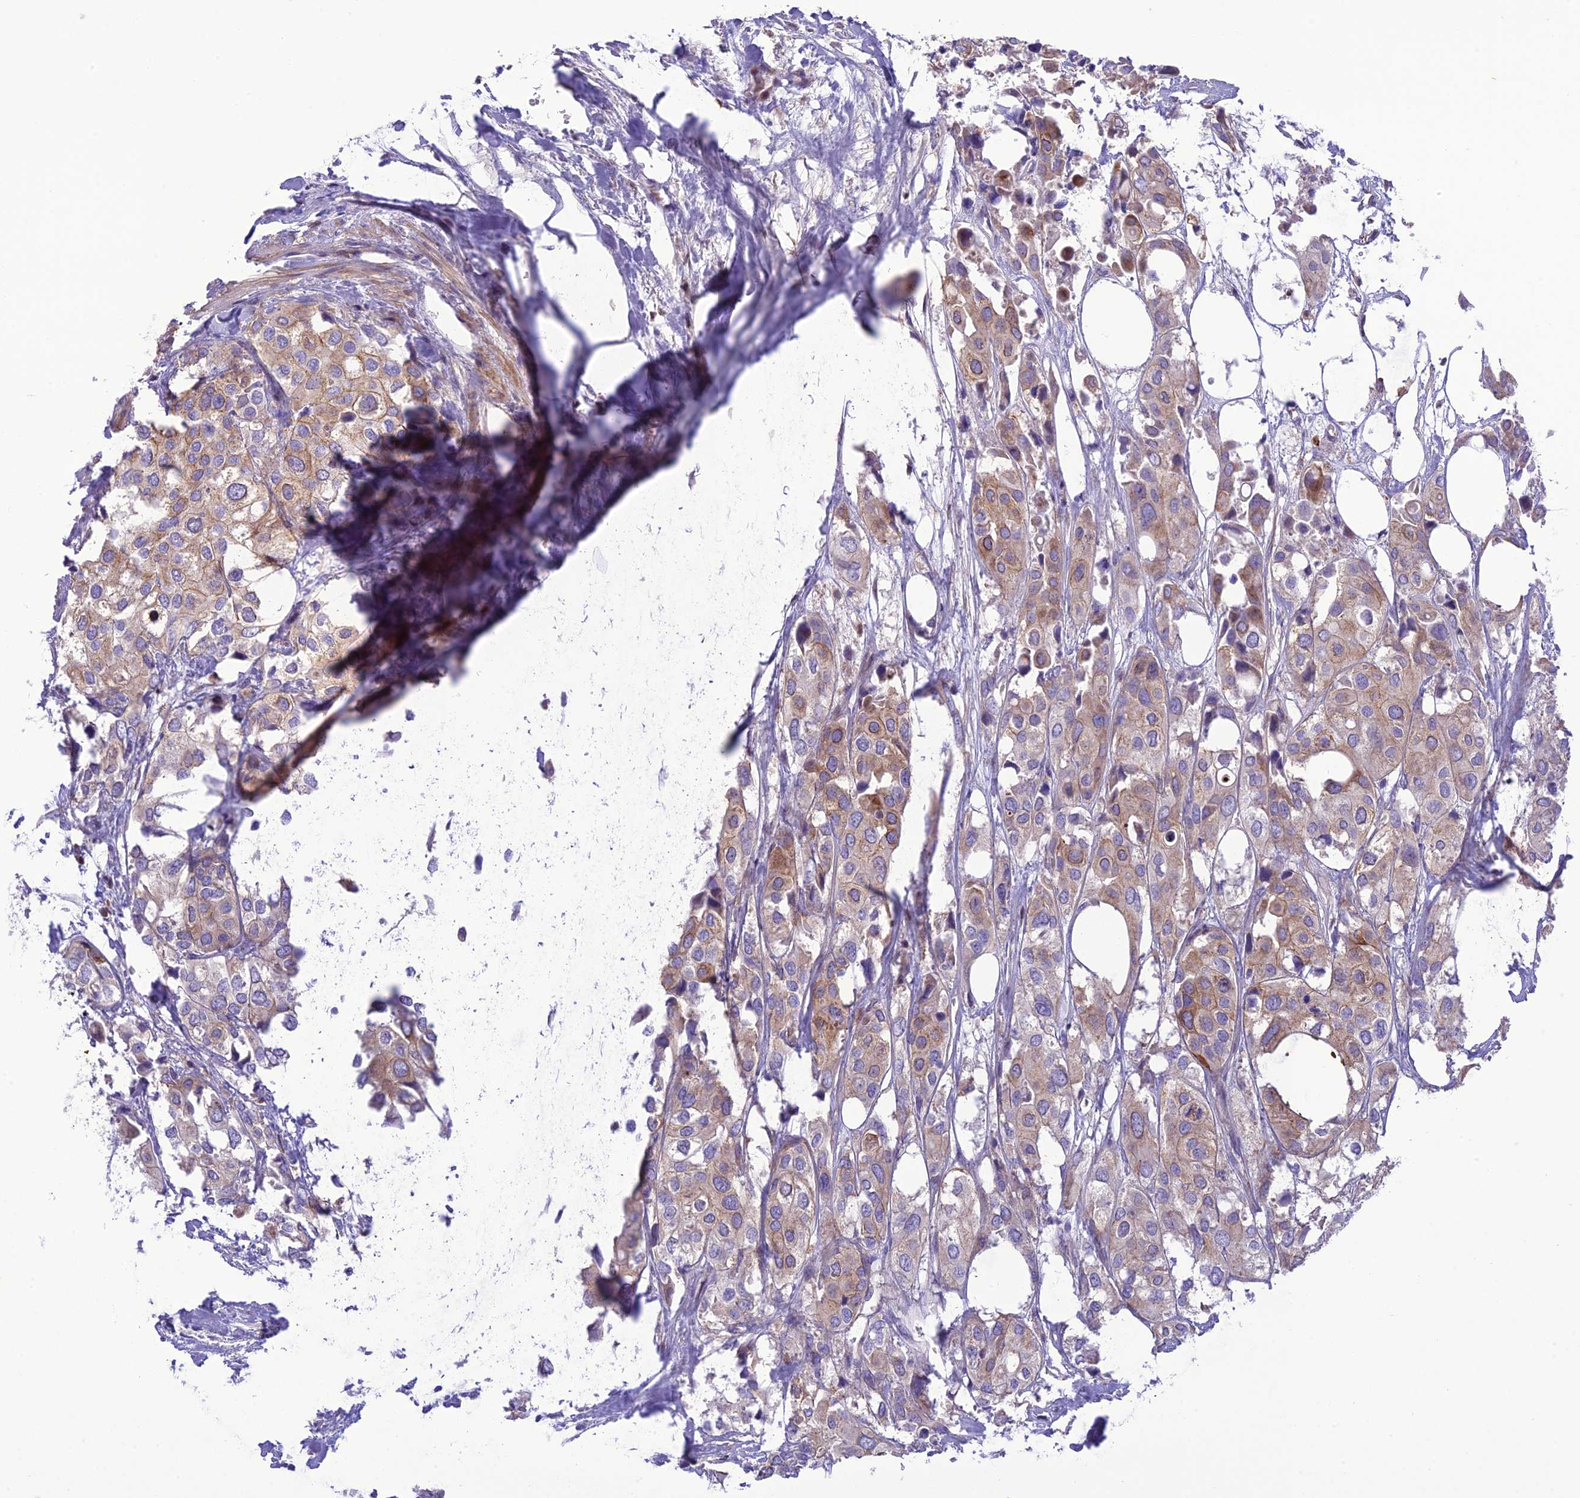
{"staining": {"intensity": "weak", "quantity": ">75%", "location": "cytoplasmic/membranous"}, "tissue": "urothelial cancer", "cell_type": "Tumor cells", "image_type": "cancer", "snomed": [{"axis": "morphology", "description": "Urothelial carcinoma, High grade"}, {"axis": "topography", "description": "Urinary bladder"}], "caption": "Brown immunohistochemical staining in human urothelial carcinoma (high-grade) displays weak cytoplasmic/membranous expression in approximately >75% of tumor cells. (DAB (3,3'-diaminobenzidine) = brown stain, brightfield microscopy at high magnification).", "gene": "JMY", "patient": {"sex": "male", "age": 64}}